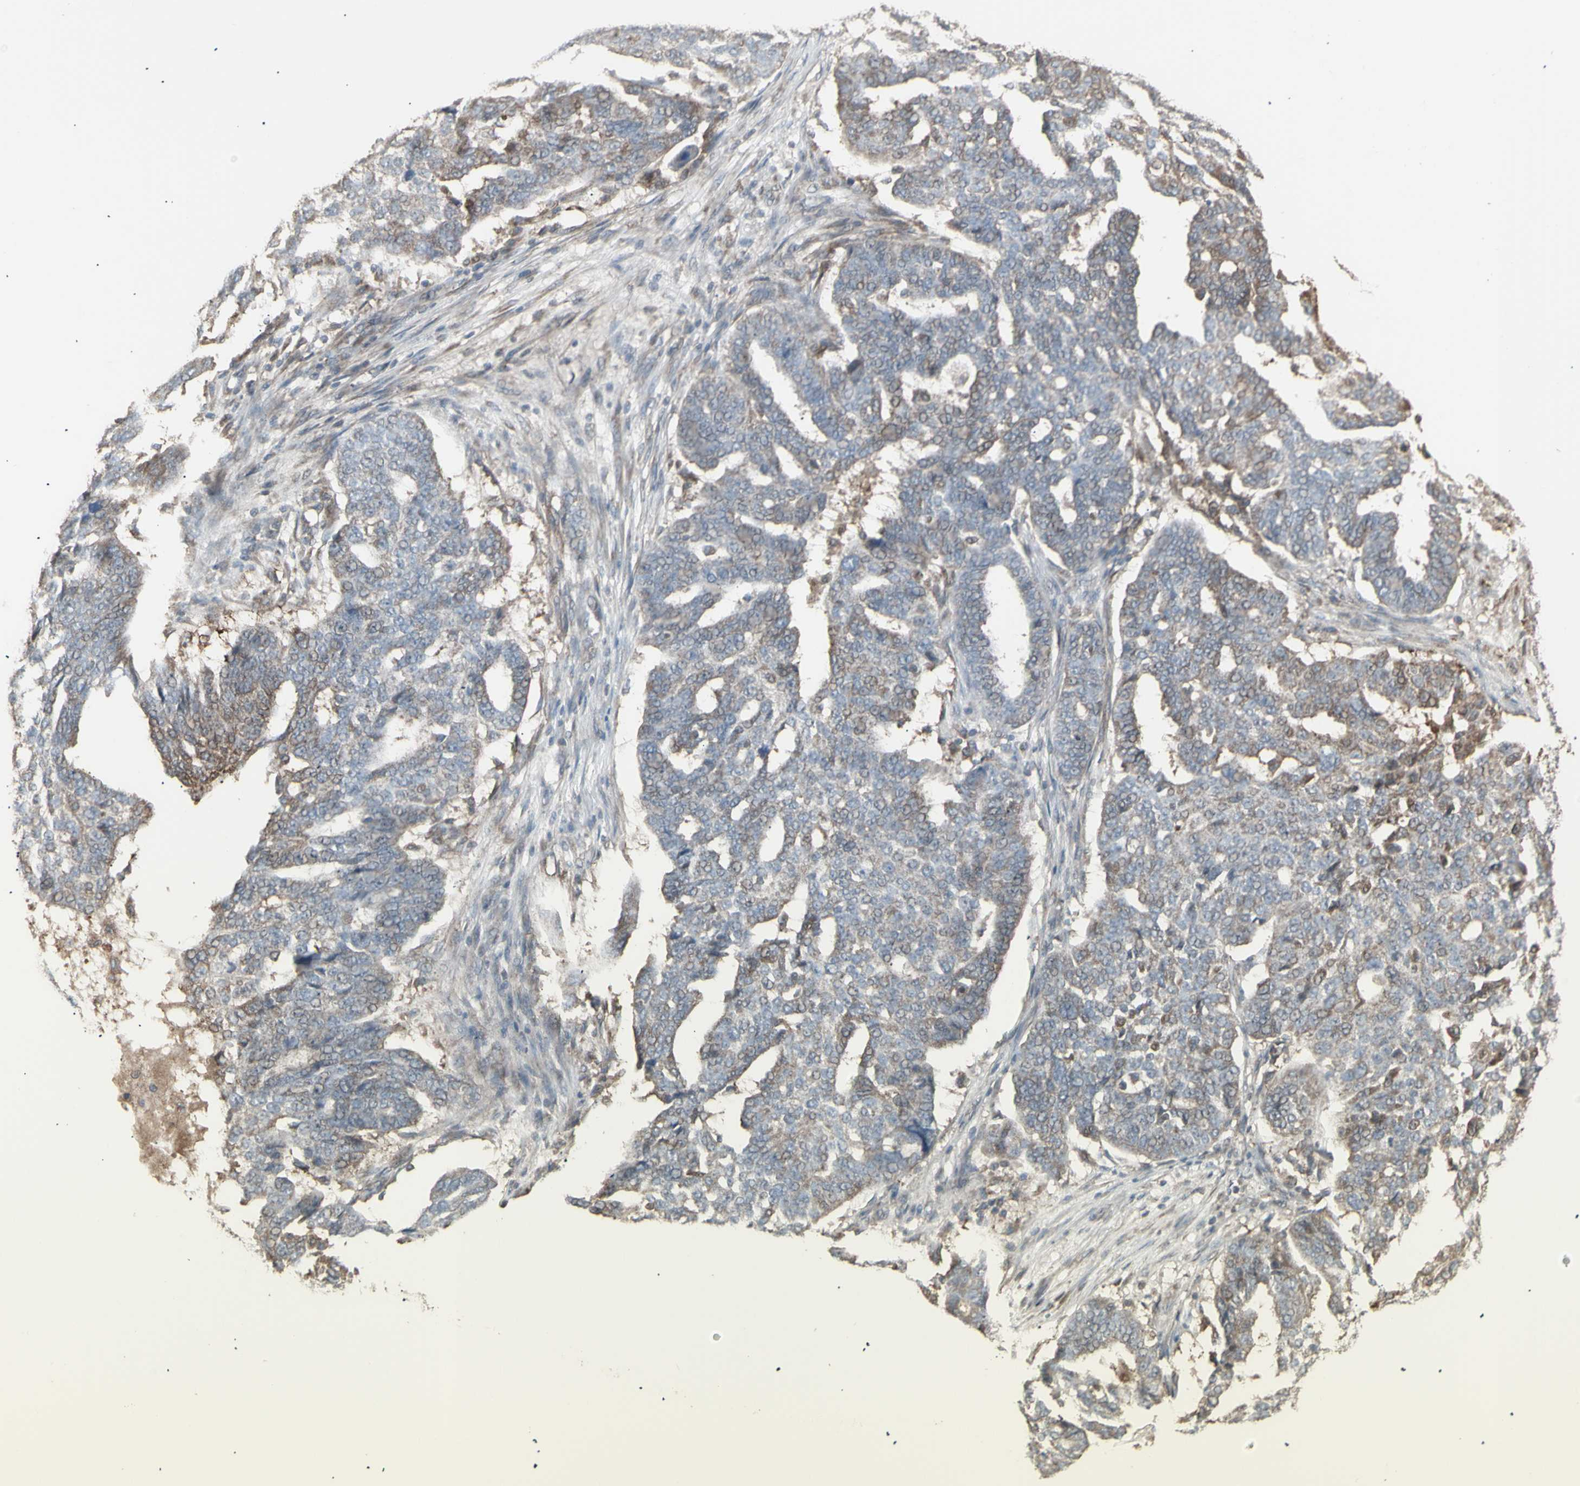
{"staining": {"intensity": "moderate", "quantity": "25%-75%", "location": "cytoplasmic/membranous"}, "tissue": "ovarian cancer", "cell_type": "Tumor cells", "image_type": "cancer", "snomed": [{"axis": "morphology", "description": "Cystadenocarcinoma, serous, NOS"}, {"axis": "topography", "description": "Ovary"}], "caption": "Protein staining of ovarian serous cystadenocarcinoma tissue displays moderate cytoplasmic/membranous expression in about 25%-75% of tumor cells. (brown staining indicates protein expression, while blue staining denotes nuclei).", "gene": "RNASEL", "patient": {"sex": "female", "age": 59}}